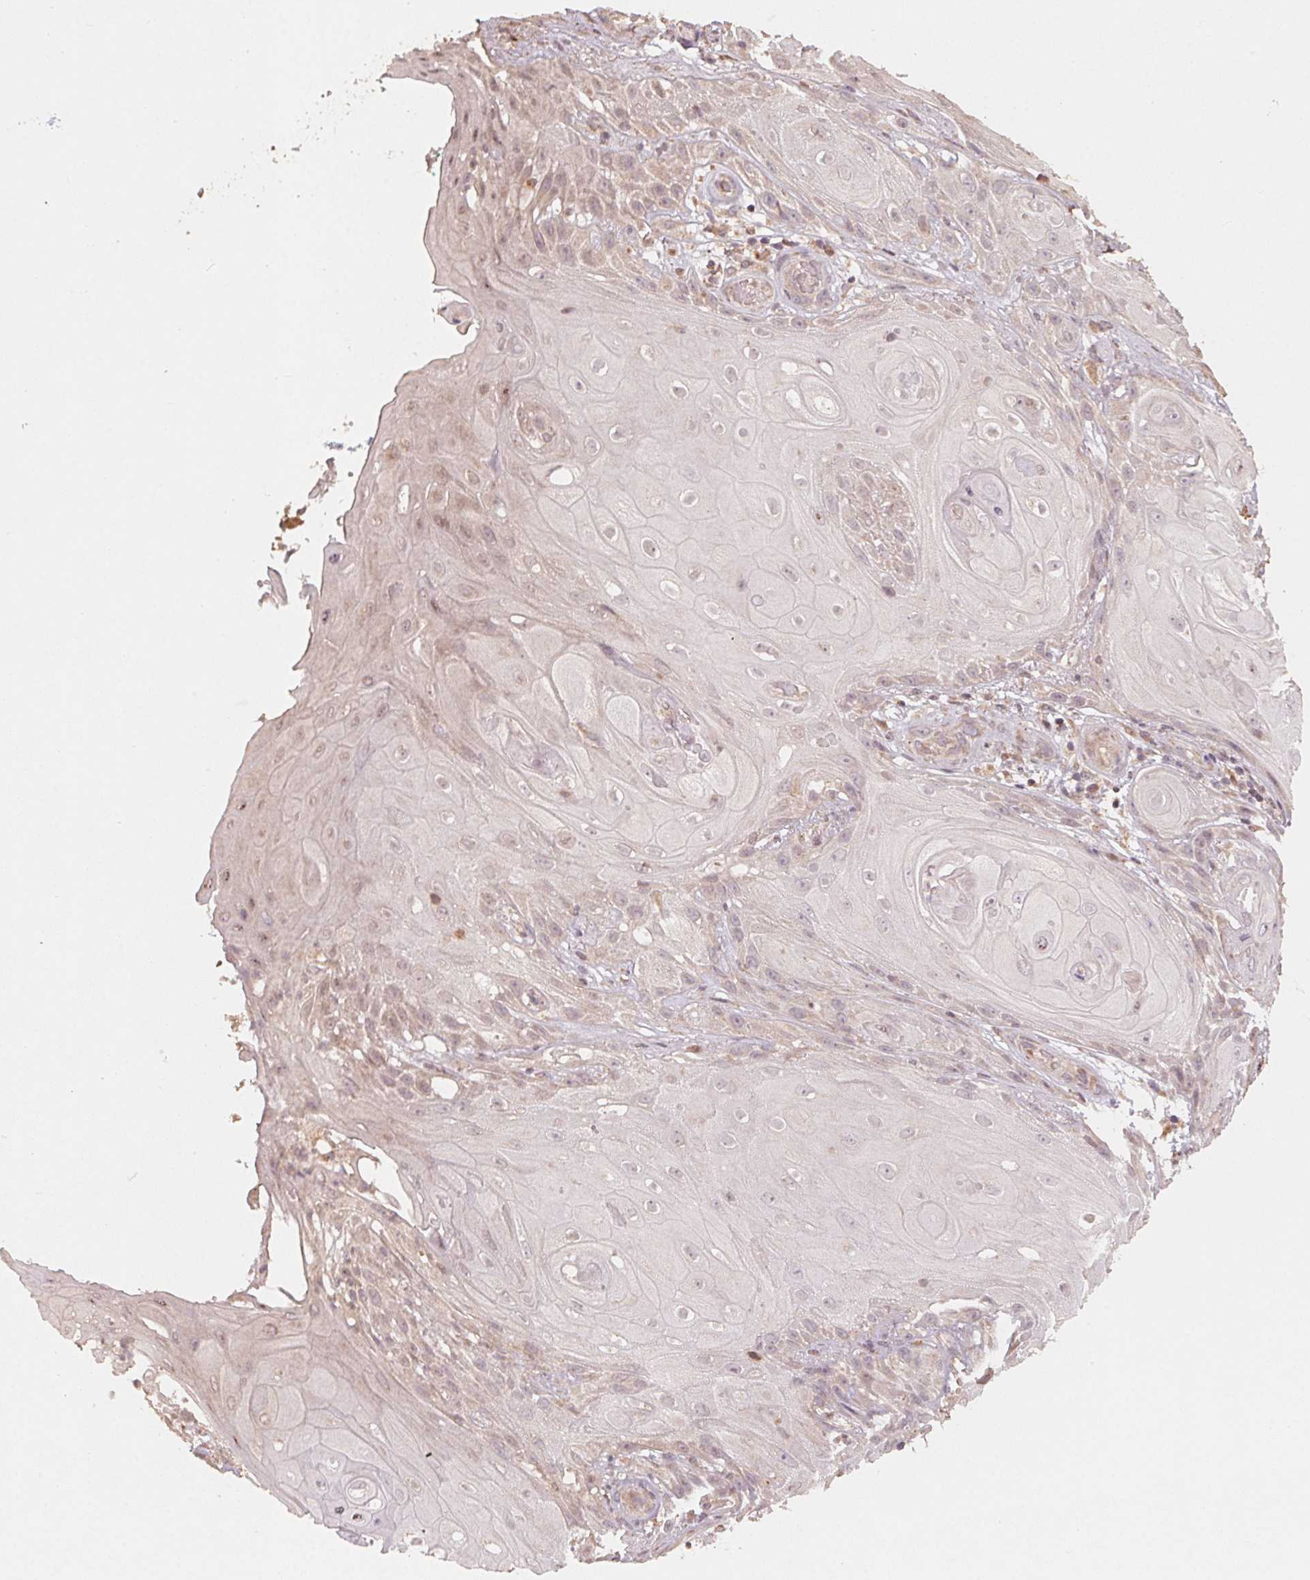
{"staining": {"intensity": "weak", "quantity": "<25%", "location": "cytoplasmic/membranous"}, "tissue": "skin cancer", "cell_type": "Tumor cells", "image_type": "cancer", "snomed": [{"axis": "morphology", "description": "Squamous cell carcinoma, NOS"}, {"axis": "topography", "description": "Skin"}], "caption": "High magnification brightfield microscopy of skin squamous cell carcinoma stained with DAB (brown) and counterstained with hematoxylin (blue): tumor cells show no significant staining.", "gene": "WBP2", "patient": {"sex": "male", "age": 62}}